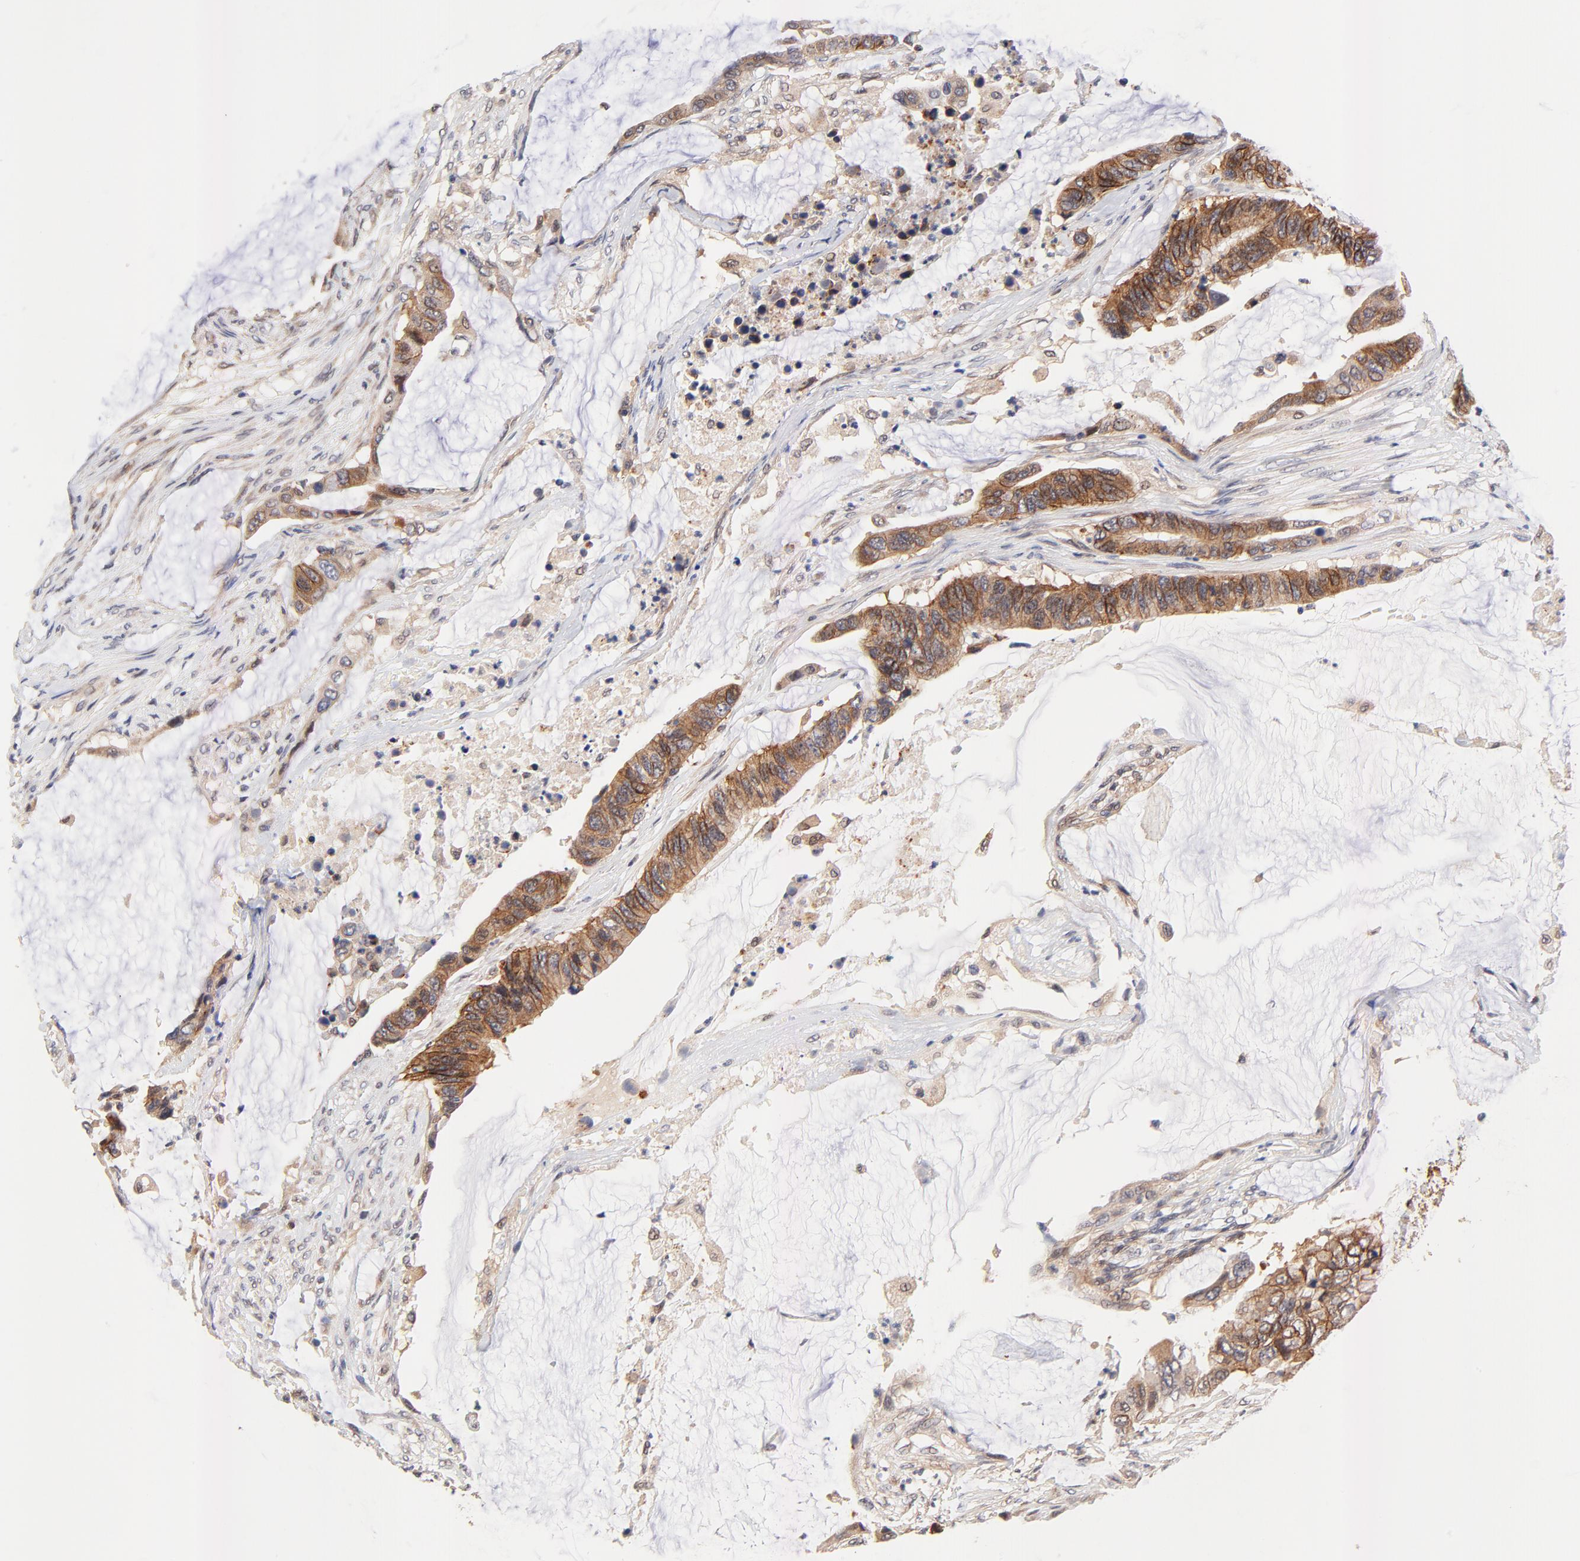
{"staining": {"intensity": "strong", "quantity": ">75%", "location": "cytoplasmic/membranous"}, "tissue": "colorectal cancer", "cell_type": "Tumor cells", "image_type": "cancer", "snomed": [{"axis": "morphology", "description": "Adenocarcinoma, NOS"}, {"axis": "topography", "description": "Rectum"}], "caption": "This micrograph exhibits immunohistochemistry staining of adenocarcinoma (colorectal), with high strong cytoplasmic/membranous expression in about >75% of tumor cells.", "gene": "TXNL1", "patient": {"sex": "female", "age": 59}}